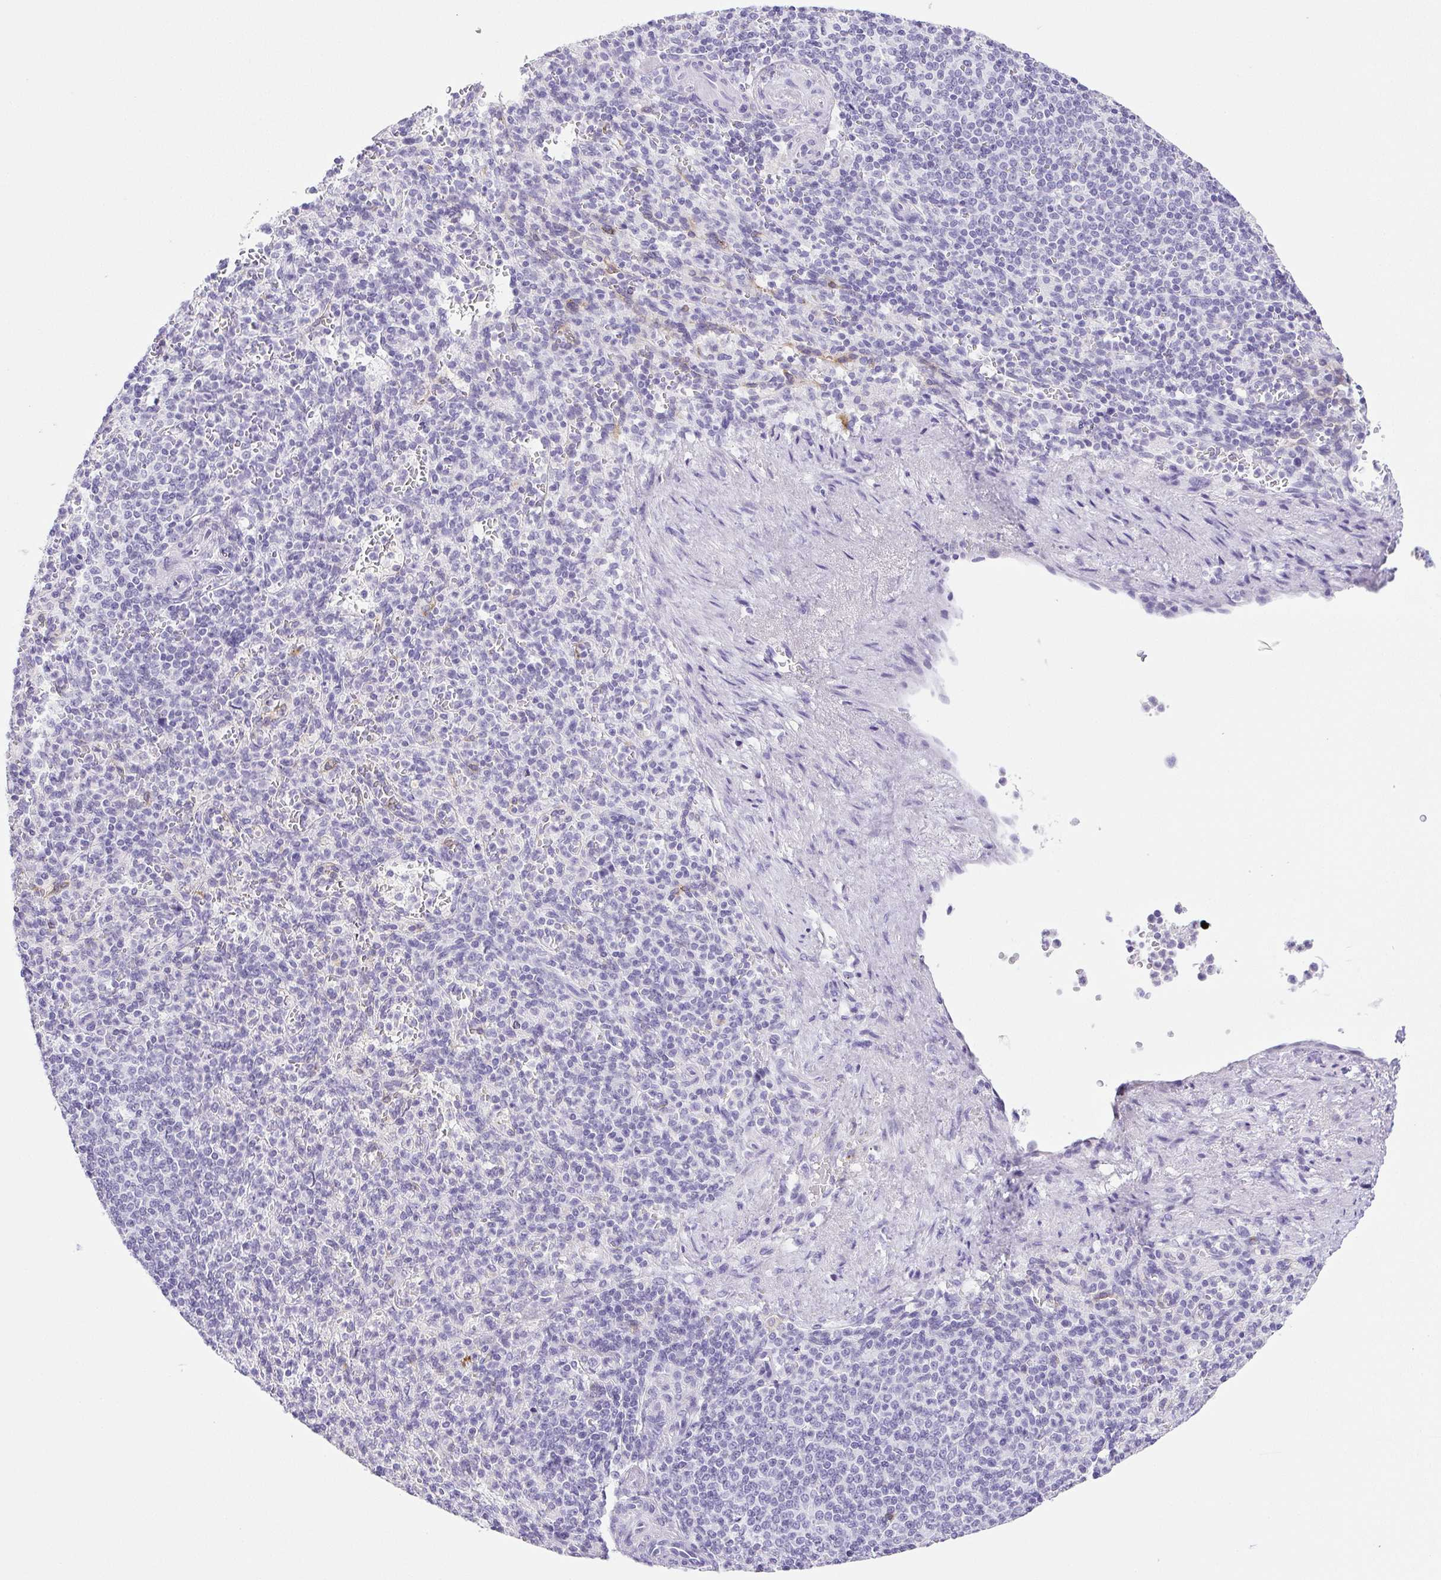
{"staining": {"intensity": "negative", "quantity": "none", "location": "none"}, "tissue": "spleen", "cell_type": "Cells in red pulp", "image_type": "normal", "snomed": [{"axis": "morphology", "description": "Normal tissue, NOS"}, {"axis": "topography", "description": "Spleen"}], "caption": "Immunohistochemistry of normal human spleen reveals no staining in cells in red pulp. The staining was performed using DAB to visualize the protein expression in brown, while the nuclei were stained in blue with hematoxylin (Magnification: 20x).", "gene": "HLA", "patient": {"sex": "female", "age": 74}}